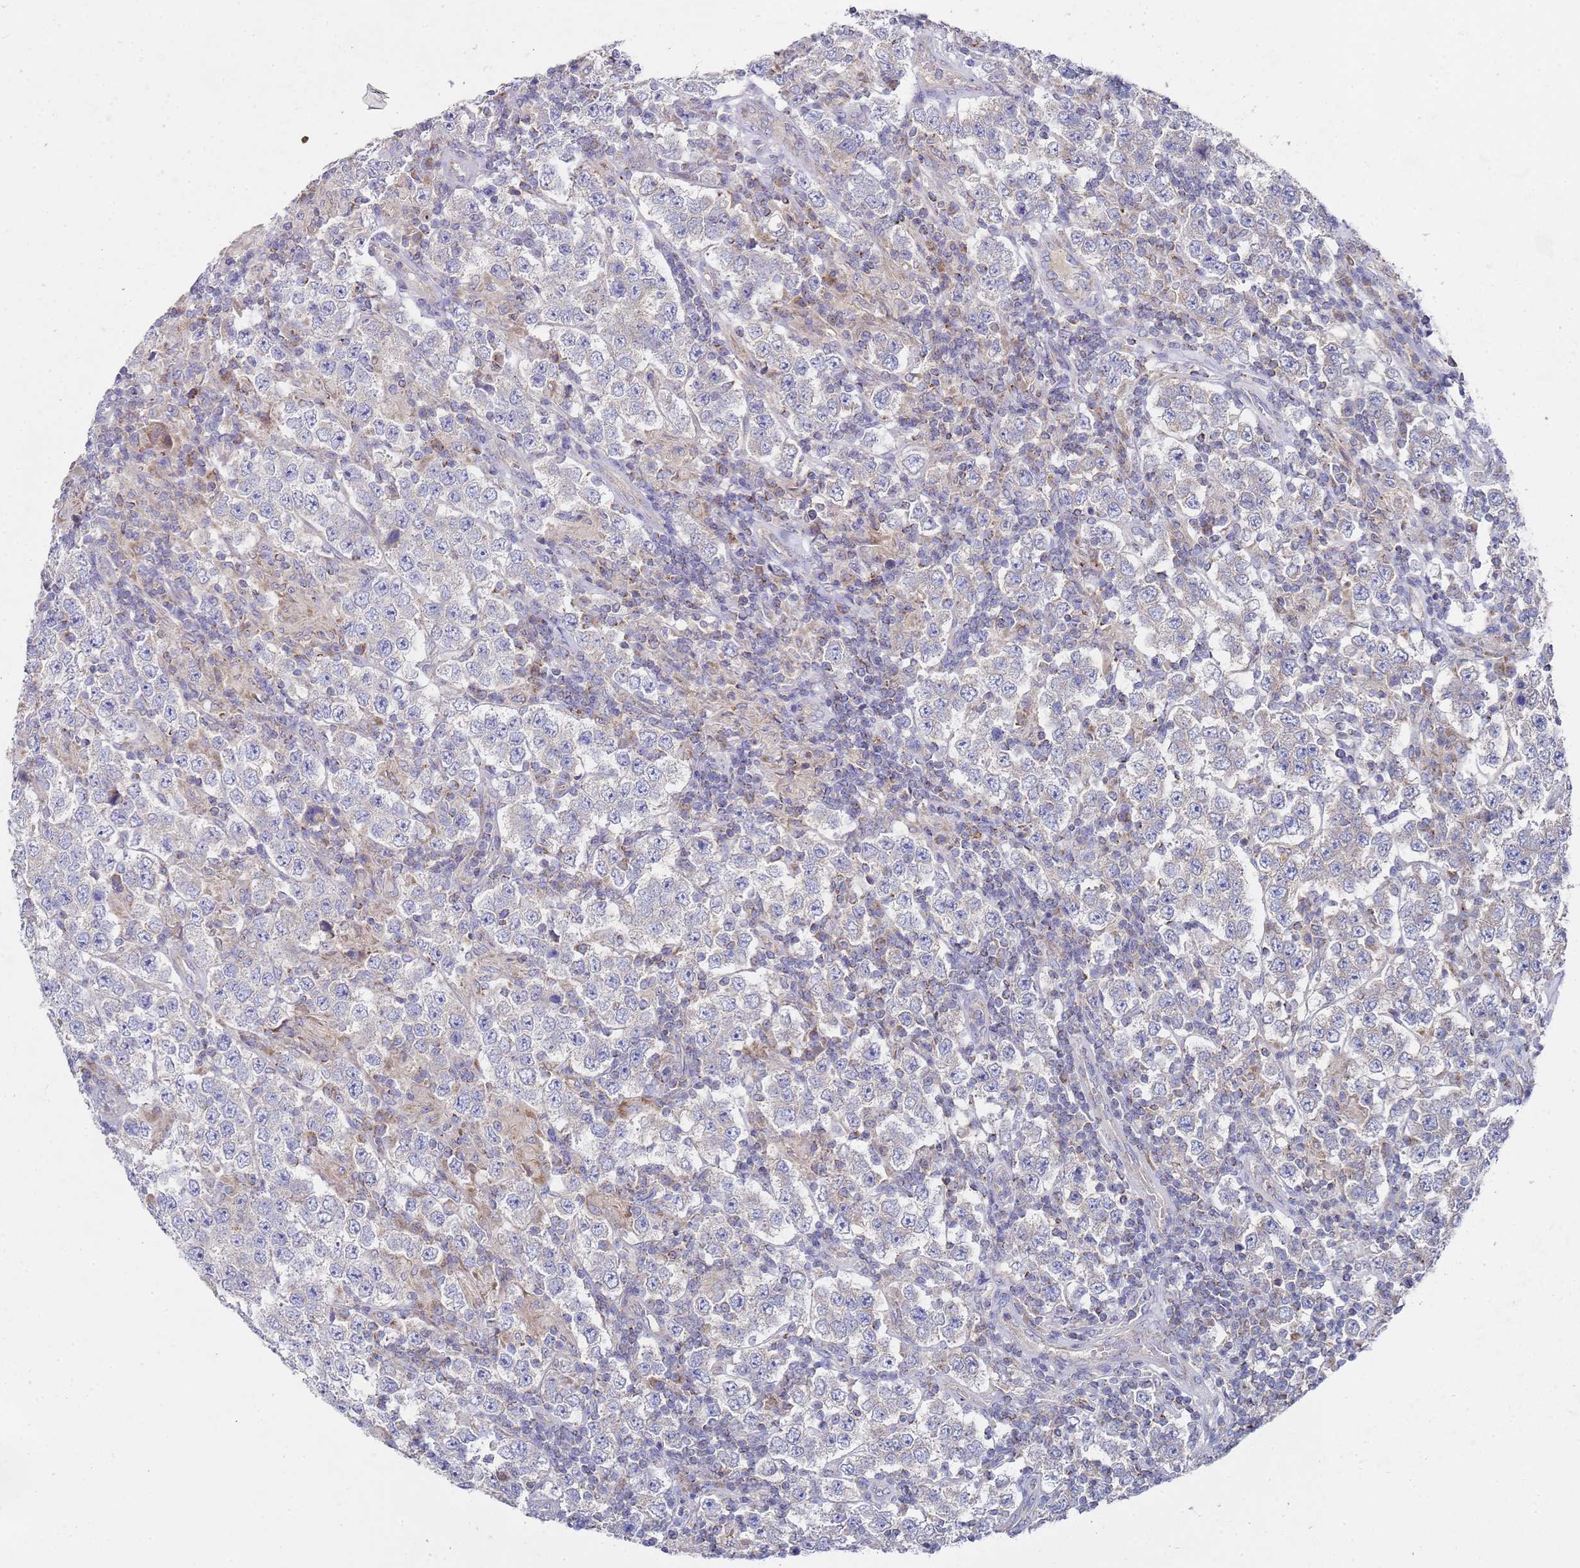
{"staining": {"intensity": "negative", "quantity": "none", "location": "none"}, "tissue": "testis cancer", "cell_type": "Tumor cells", "image_type": "cancer", "snomed": [{"axis": "morphology", "description": "Normal tissue, NOS"}, {"axis": "morphology", "description": "Urothelial carcinoma, High grade"}, {"axis": "morphology", "description": "Seminoma, NOS"}, {"axis": "morphology", "description": "Carcinoma, Embryonal, NOS"}, {"axis": "topography", "description": "Urinary bladder"}, {"axis": "topography", "description": "Testis"}], "caption": "Histopathology image shows no protein expression in tumor cells of testis cancer (seminoma) tissue.", "gene": "NPEPPS", "patient": {"sex": "male", "age": 41}}